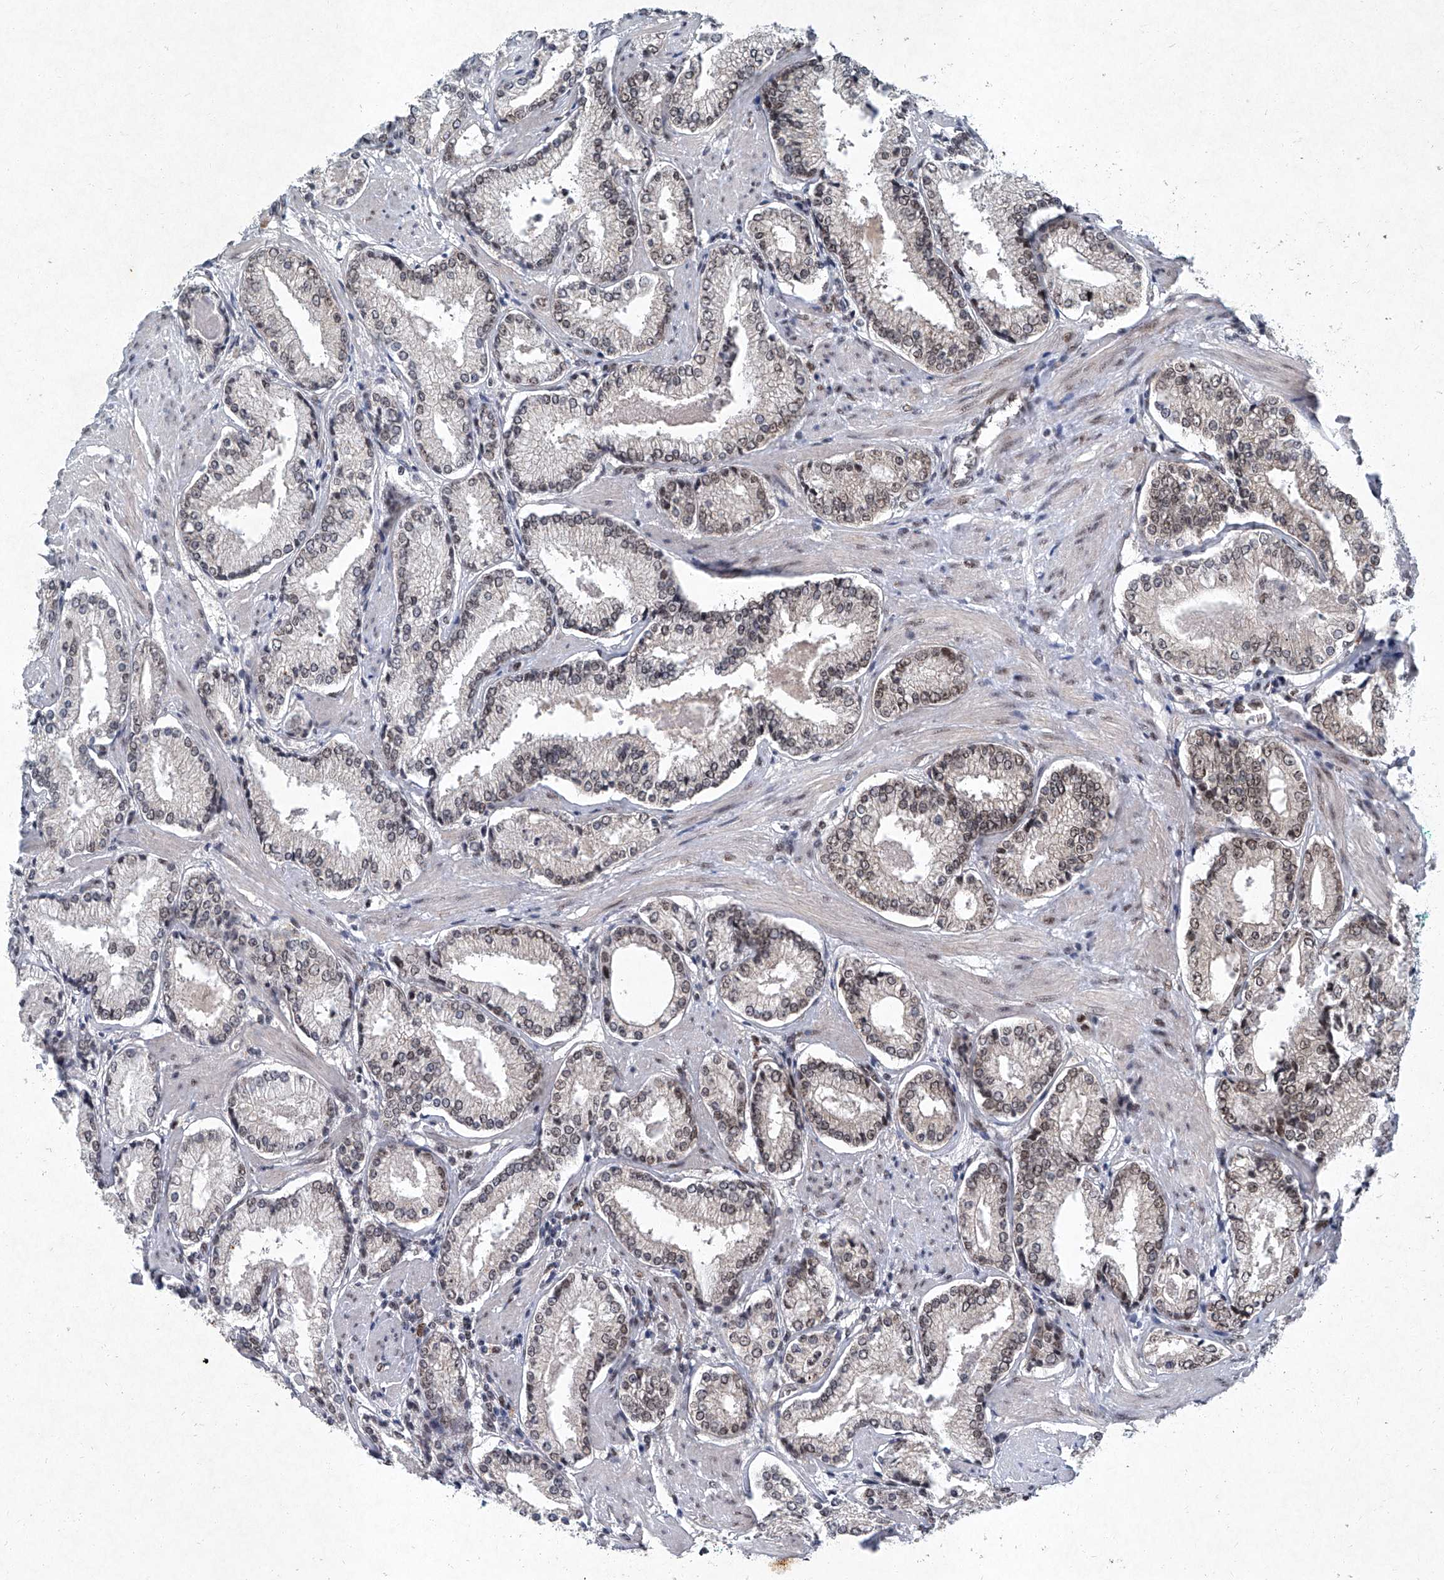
{"staining": {"intensity": "weak", "quantity": "25%-75%", "location": "nuclear"}, "tissue": "prostate cancer", "cell_type": "Tumor cells", "image_type": "cancer", "snomed": [{"axis": "morphology", "description": "Adenocarcinoma, Low grade"}, {"axis": "topography", "description": "Prostate"}], "caption": "IHC of prostate cancer exhibits low levels of weak nuclear expression in approximately 25%-75% of tumor cells. The staining was performed using DAB (3,3'-diaminobenzidine) to visualize the protein expression in brown, while the nuclei were stained in blue with hematoxylin (Magnification: 20x).", "gene": "TFDP1", "patient": {"sex": "male", "age": 54}}